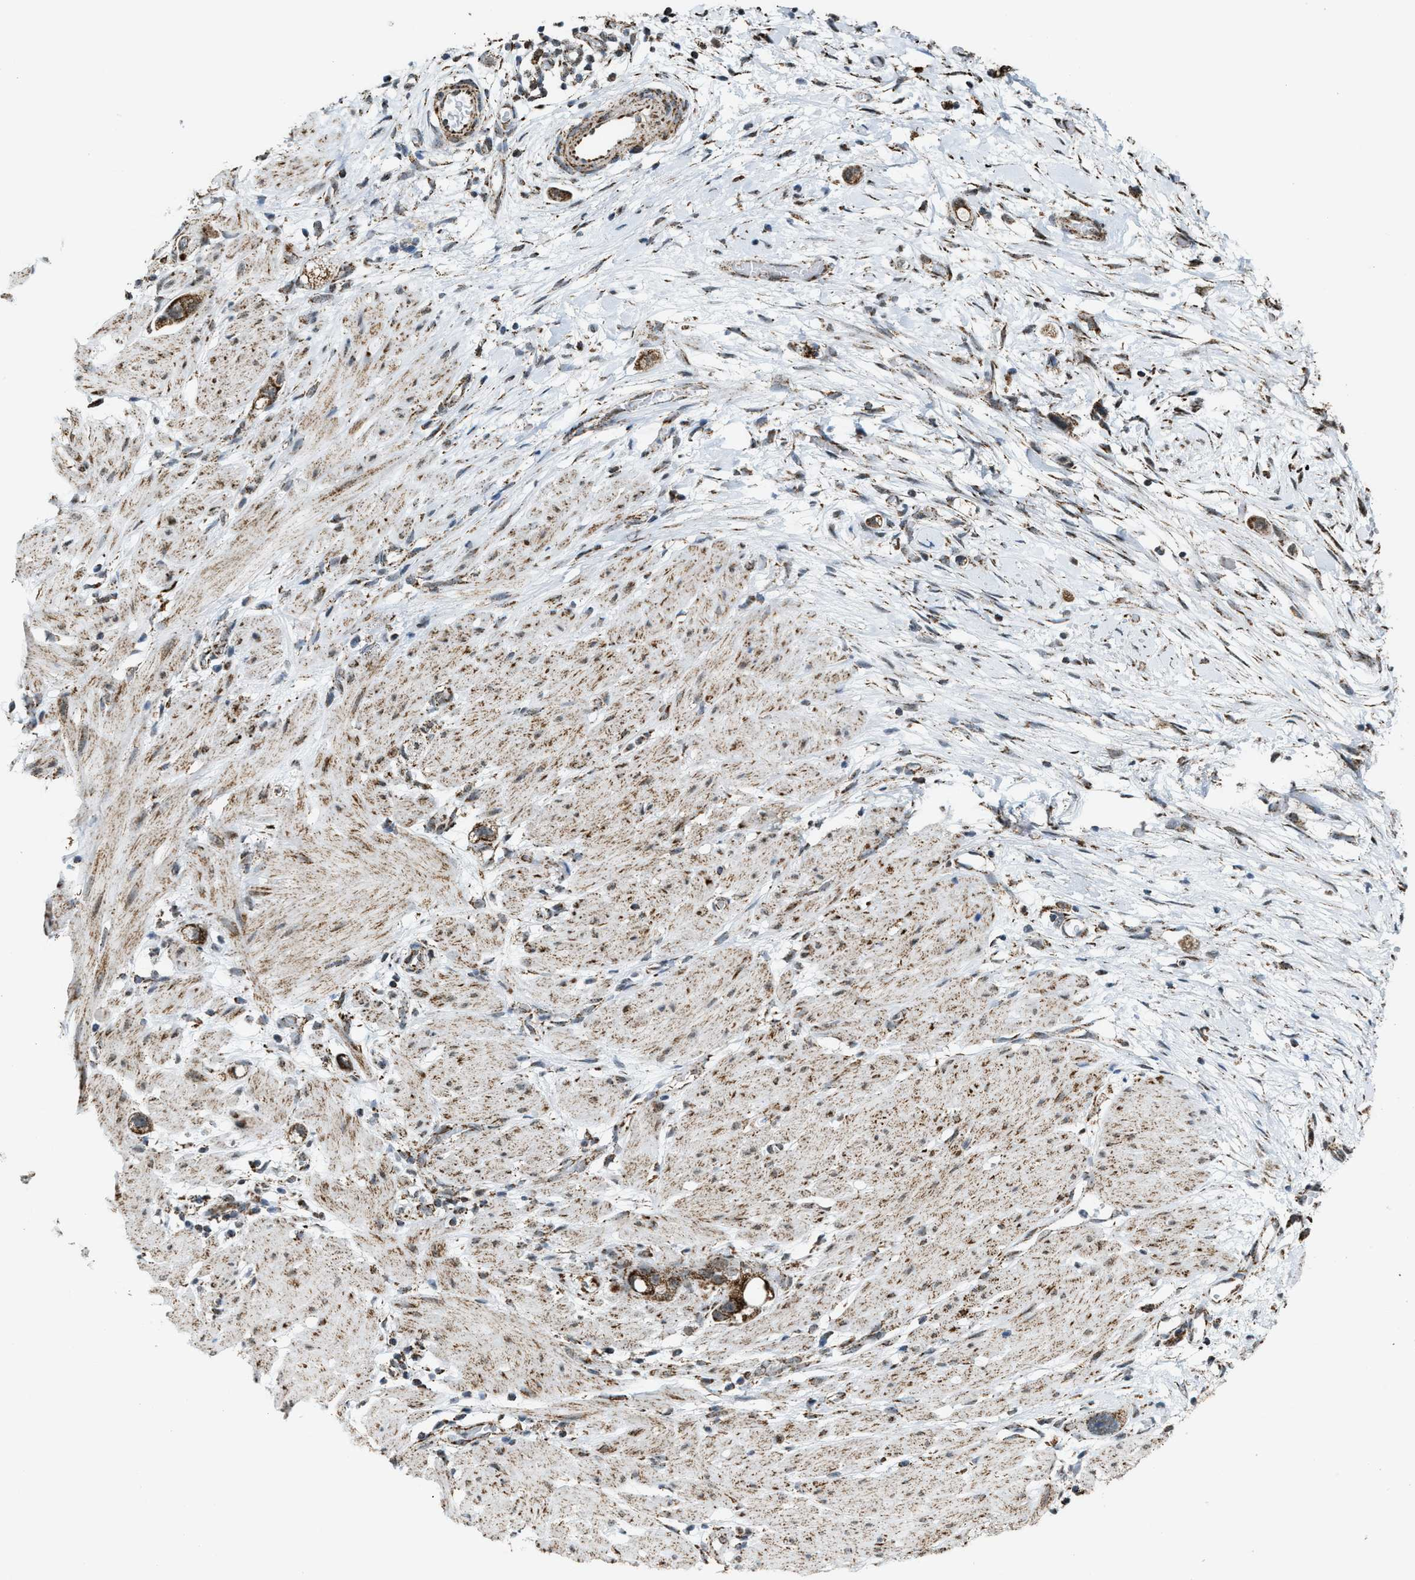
{"staining": {"intensity": "strong", "quantity": ">75%", "location": "cytoplasmic/membranous"}, "tissue": "stomach cancer", "cell_type": "Tumor cells", "image_type": "cancer", "snomed": [{"axis": "morphology", "description": "Adenocarcinoma, NOS"}, {"axis": "topography", "description": "Stomach"}, {"axis": "topography", "description": "Stomach, lower"}], "caption": "Immunohistochemical staining of stomach adenocarcinoma reveals high levels of strong cytoplasmic/membranous staining in approximately >75% of tumor cells.", "gene": "HIBADH", "patient": {"sex": "female", "age": 48}}